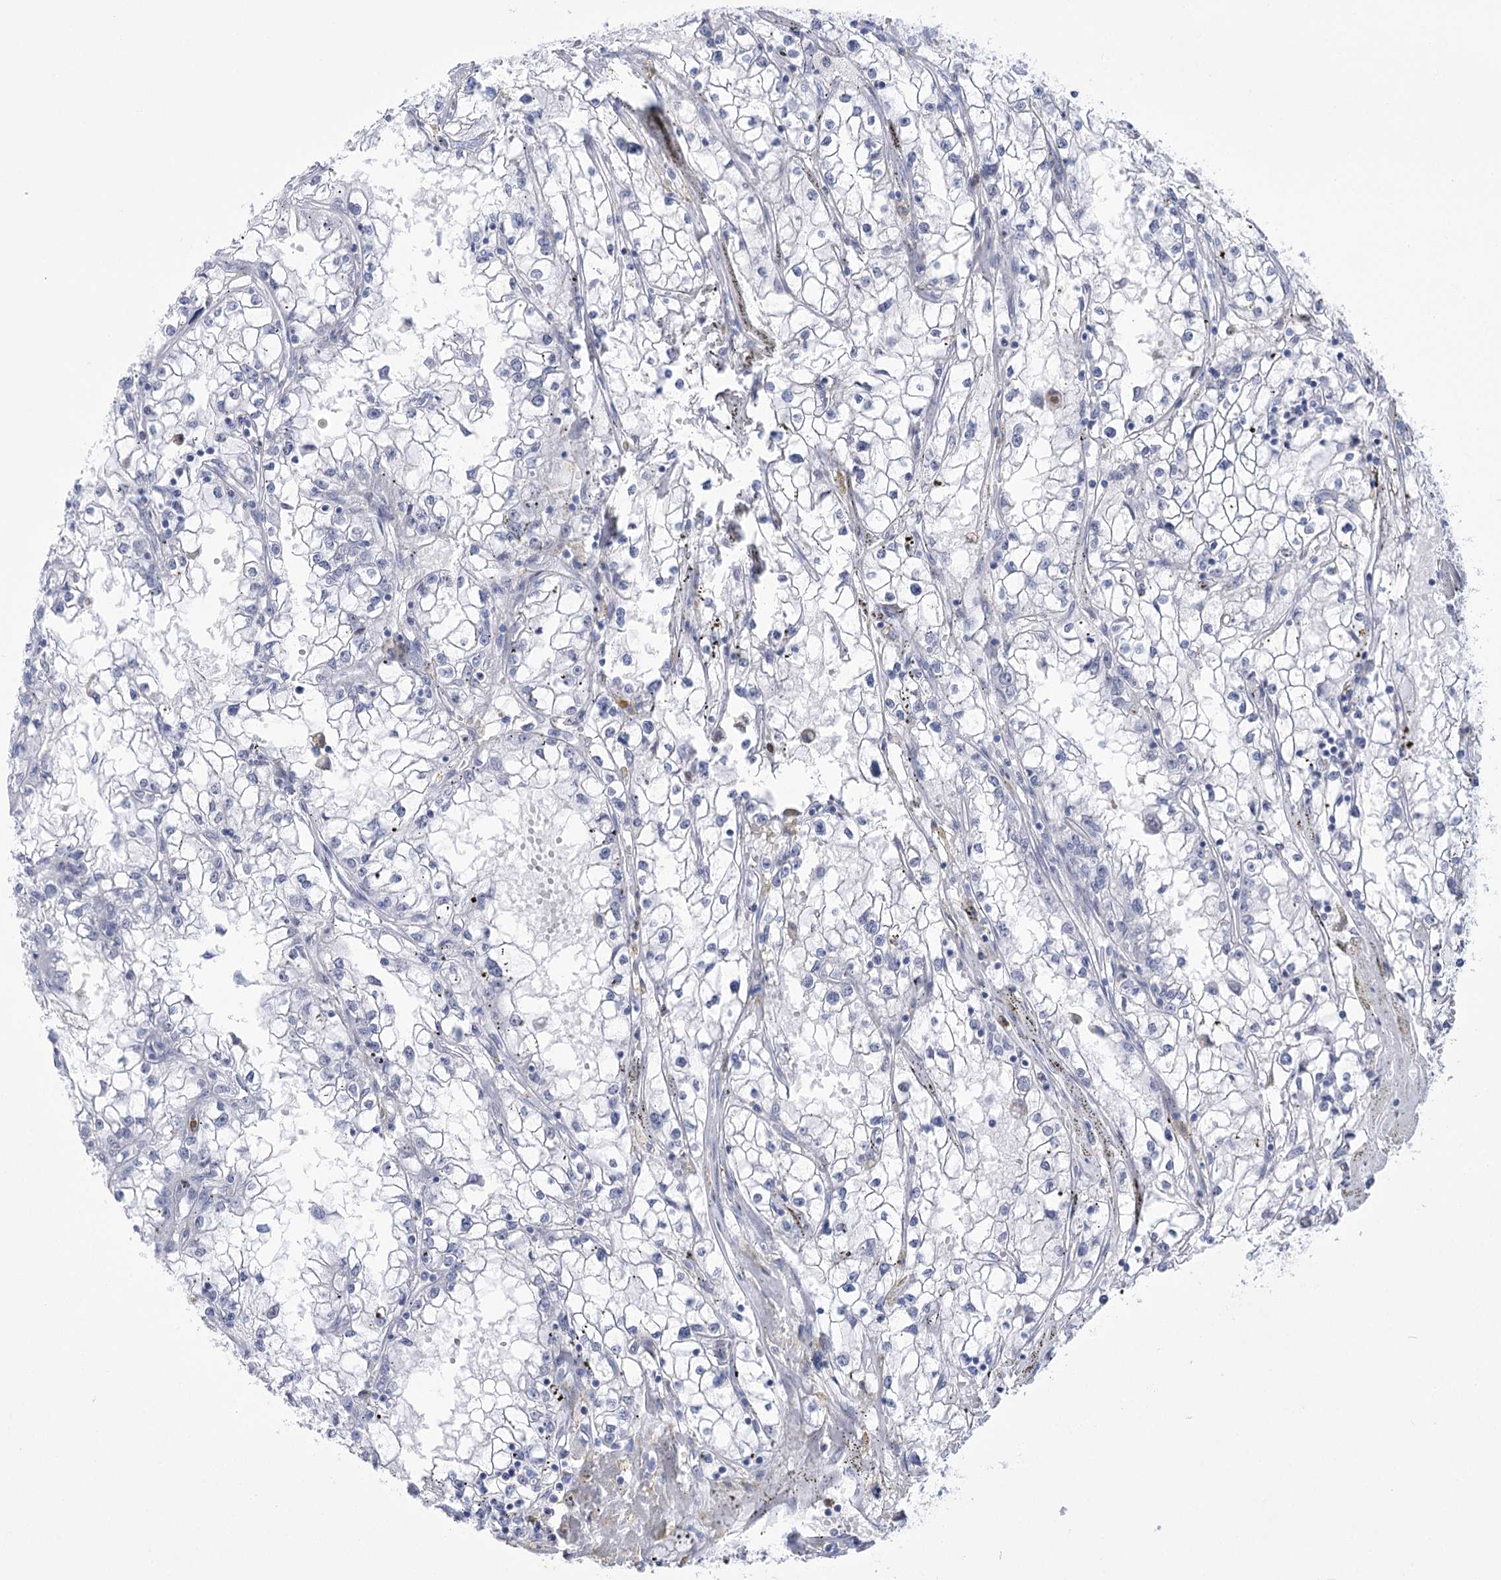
{"staining": {"intensity": "negative", "quantity": "none", "location": "none"}, "tissue": "renal cancer", "cell_type": "Tumor cells", "image_type": "cancer", "snomed": [{"axis": "morphology", "description": "Adenocarcinoma, NOS"}, {"axis": "topography", "description": "Kidney"}], "caption": "High power microscopy photomicrograph of an IHC histopathology image of adenocarcinoma (renal), revealing no significant expression in tumor cells. Brightfield microscopy of IHC stained with DAB (brown) and hematoxylin (blue), captured at high magnification.", "gene": "HORMAD1", "patient": {"sex": "male", "age": 56}}